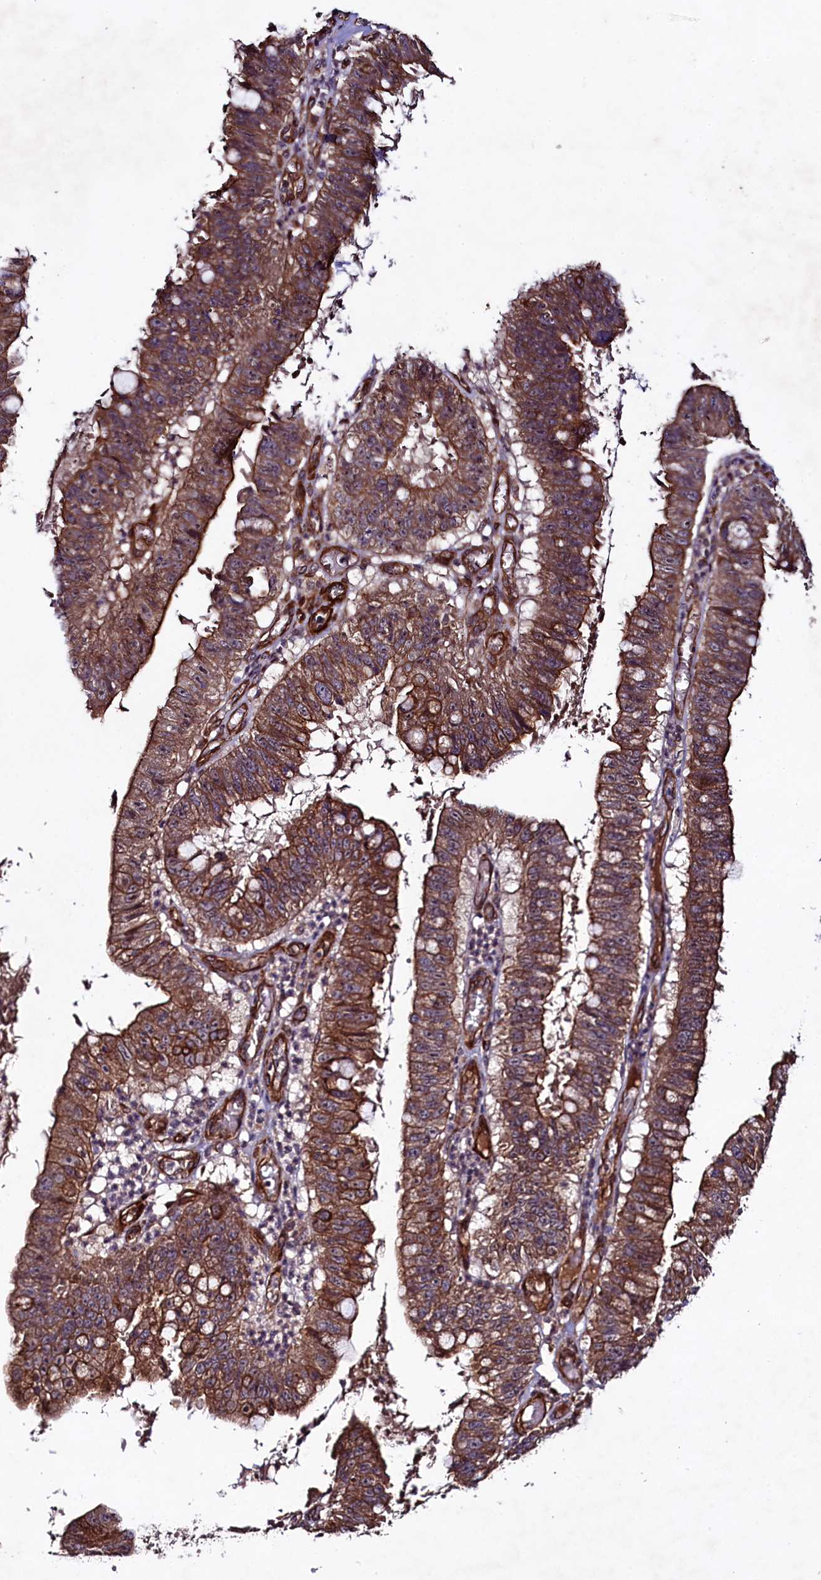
{"staining": {"intensity": "moderate", "quantity": ">75%", "location": "cytoplasmic/membranous"}, "tissue": "stomach cancer", "cell_type": "Tumor cells", "image_type": "cancer", "snomed": [{"axis": "morphology", "description": "Adenocarcinoma, NOS"}, {"axis": "topography", "description": "Stomach"}], "caption": "An image of stomach cancer (adenocarcinoma) stained for a protein reveals moderate cytoplasmic/membranous brown staining in tumor cells. Immunohistochemistry (ihc) stains the protein in brown and the nuclei are stained blue.", "gene": "CCDC102A", "patient": {"sex": "male", "age": 59}}